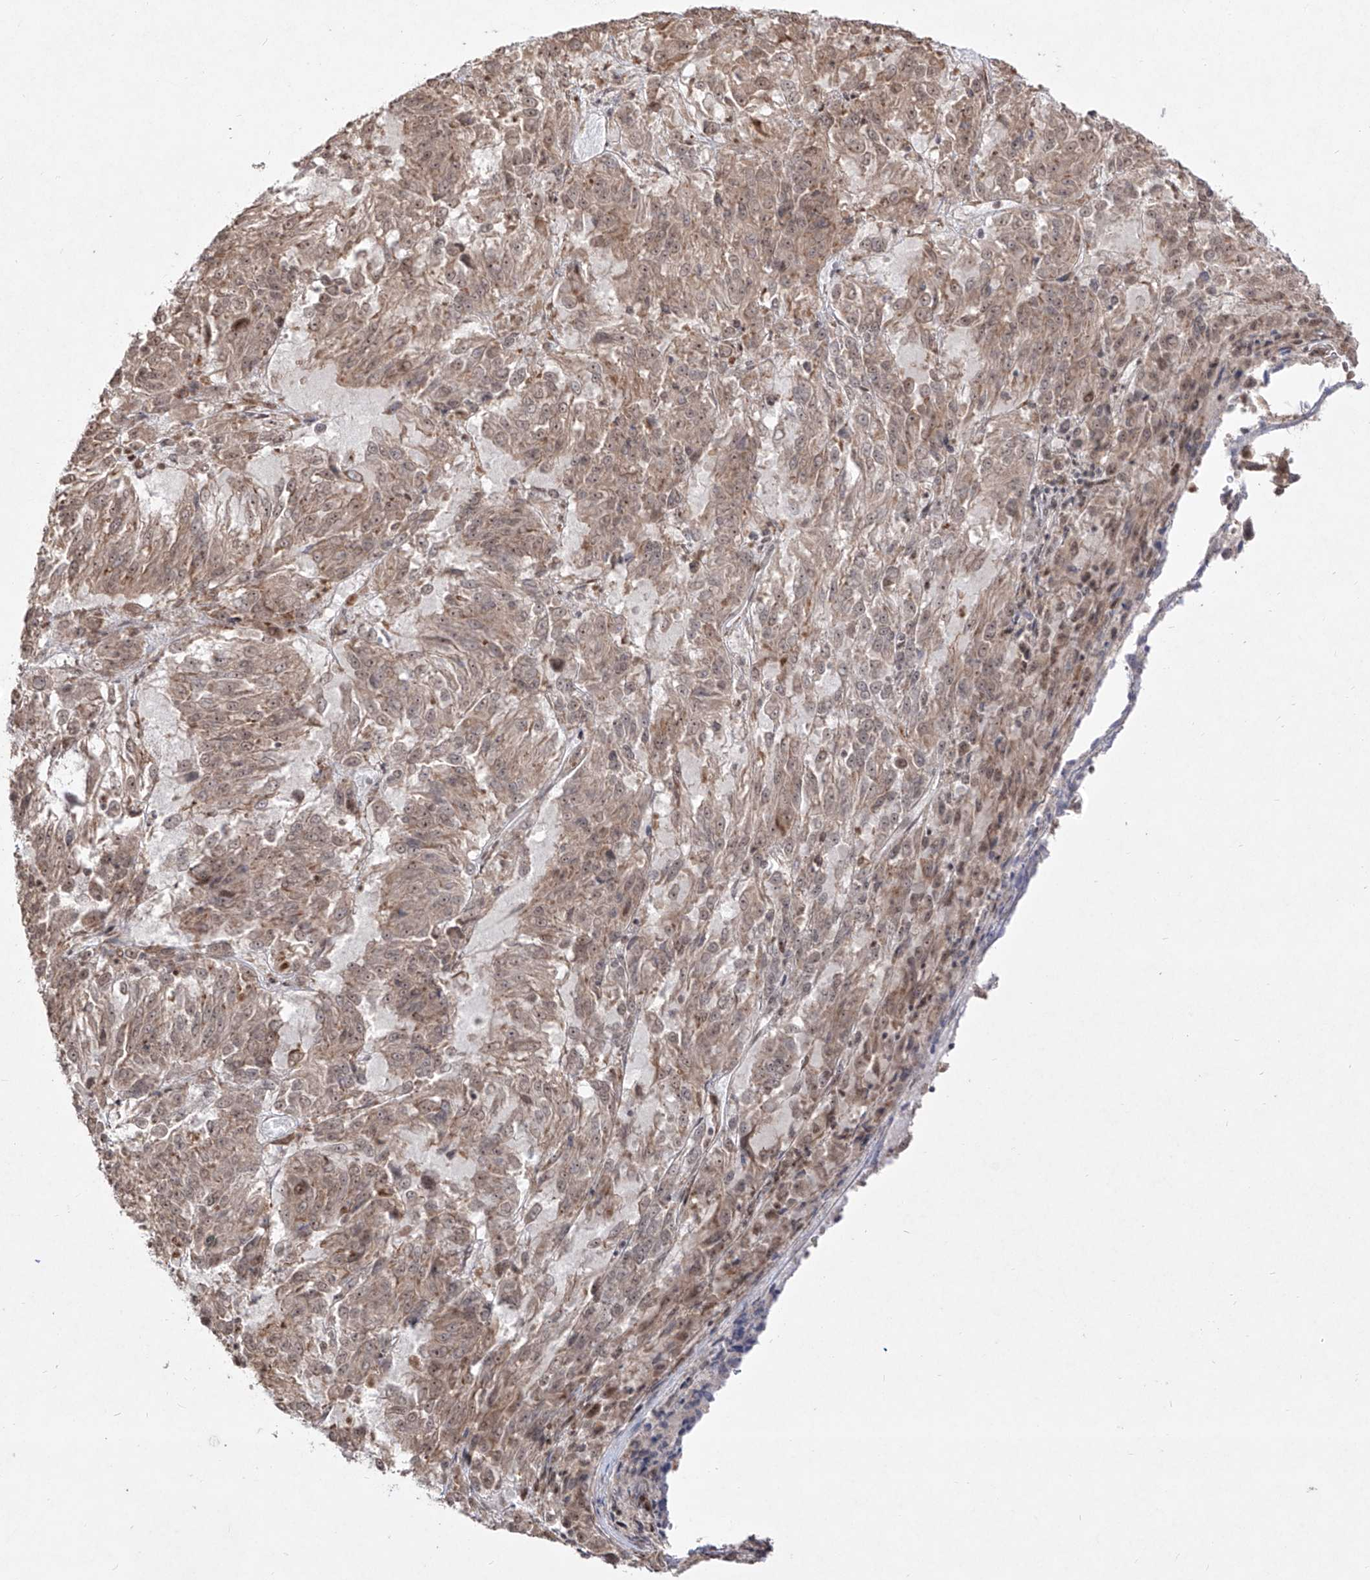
{"staining": {"intensity": "moderate", "quantity": ">75%", "location": "cytoplasmic/membranous,nuclear"}, "tissue": "melanoma", "cell_type": "Tumor cells", "image_type": "cancer", "snomed": [{"axis": "morphology", "description": "Malignant melanoma, Metastatic site"}, {"axis": "topography", "description": "Lung"}], "caption": "Immunohistochemical staining of malignant melanoma (metastatic site) displays medium levels of moderate cytoplasmic/membranous and nuclear protein expression in about >75% of tumor cells. Ihc stains the protein of interest in brown and the nuclei are stained blue.", "gene": "SNRNP27", "patient": {"sex": "male", "age": 64}}